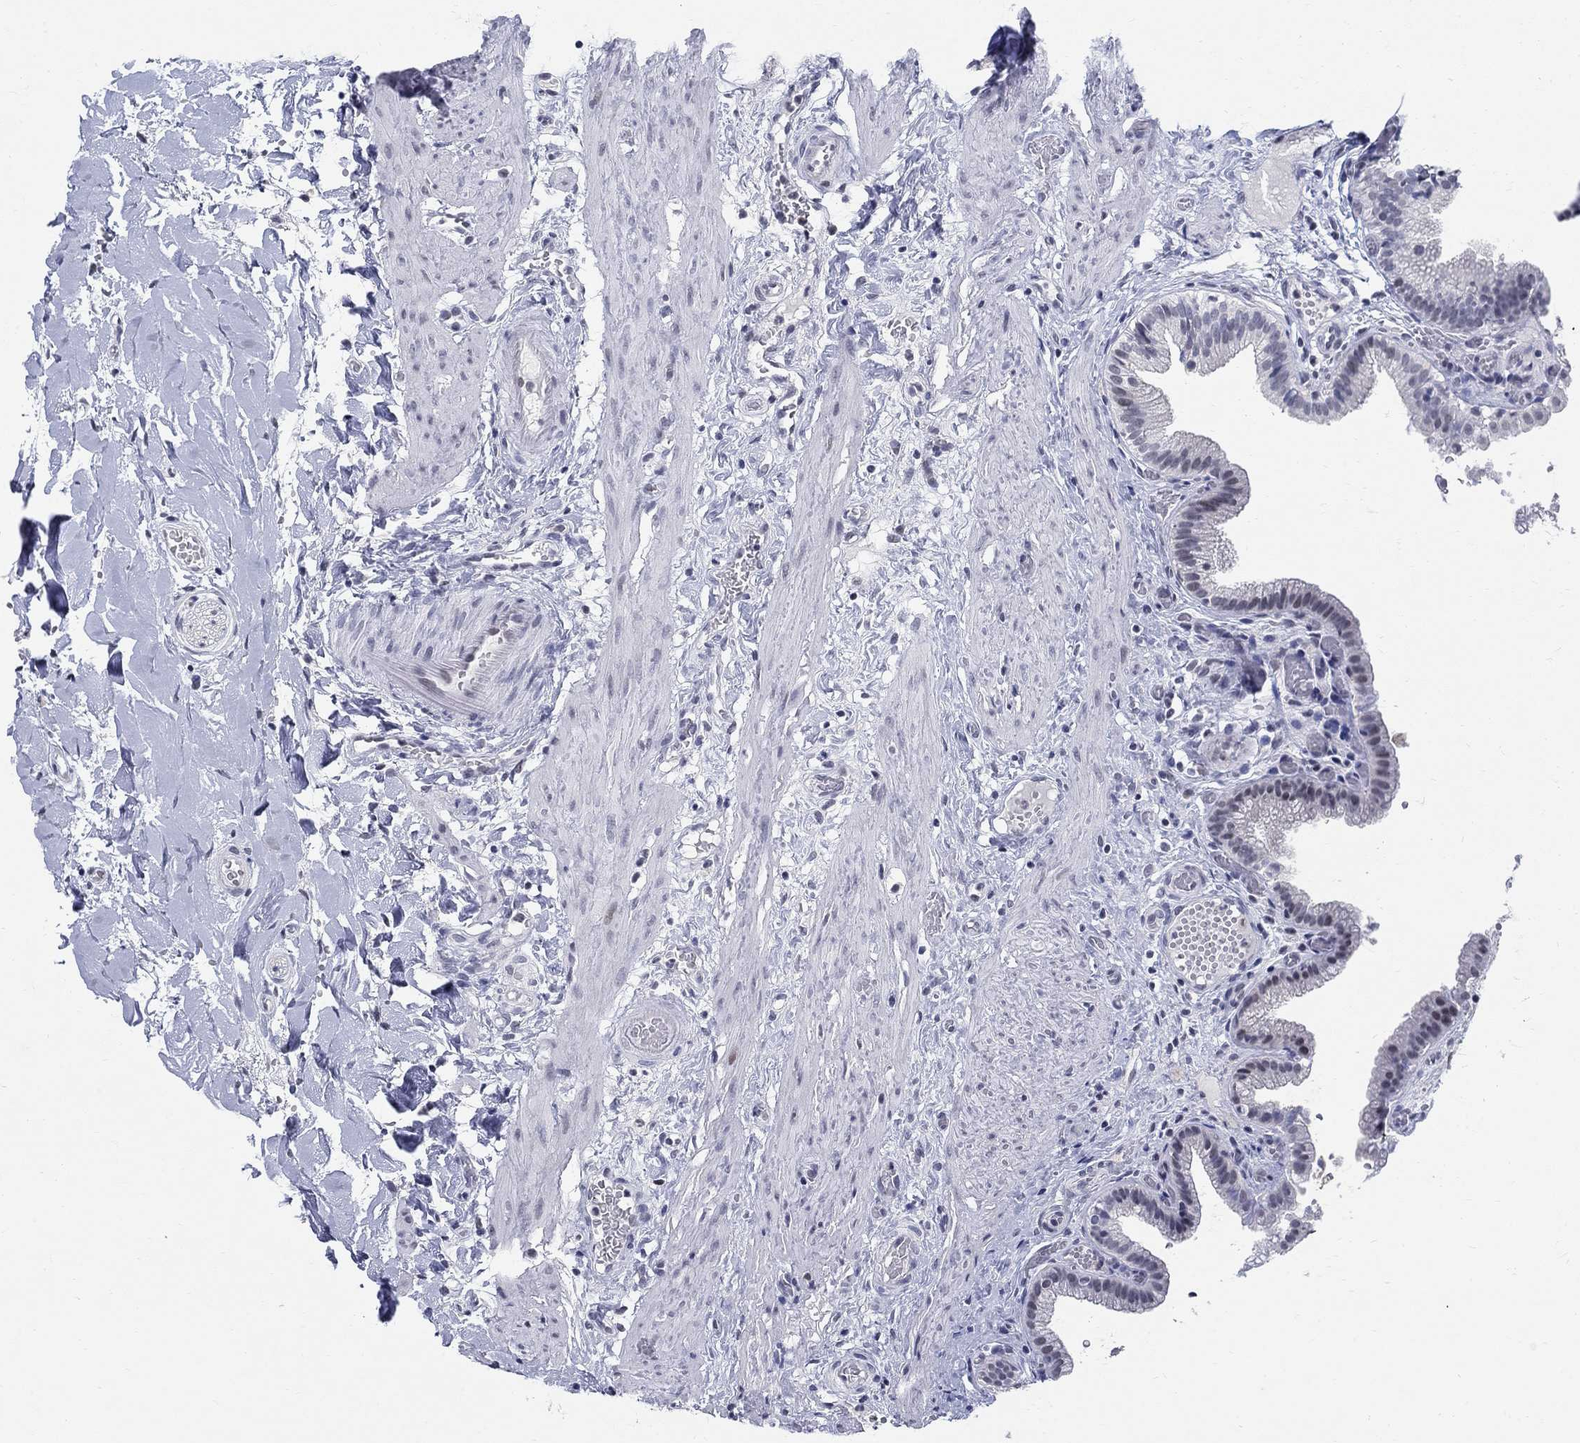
{"staining": {"intensity": "negative", "quantity": "none", "location": "none"}, "tissue": "gallbladder", "cell_type": "Glandular cells", "image_type": "normal", "snomed": [{"axis": "morphology", "description": "Normal tissue, NOS"}, {"axis": "topography", "description": "Gallbladder"}], "caption": "Human gallbladder stained for a protein using IHC shows no positivity in glandular cells.", "gene": "BHLHE22", "patient": {"sex": "female", "age": 24}}